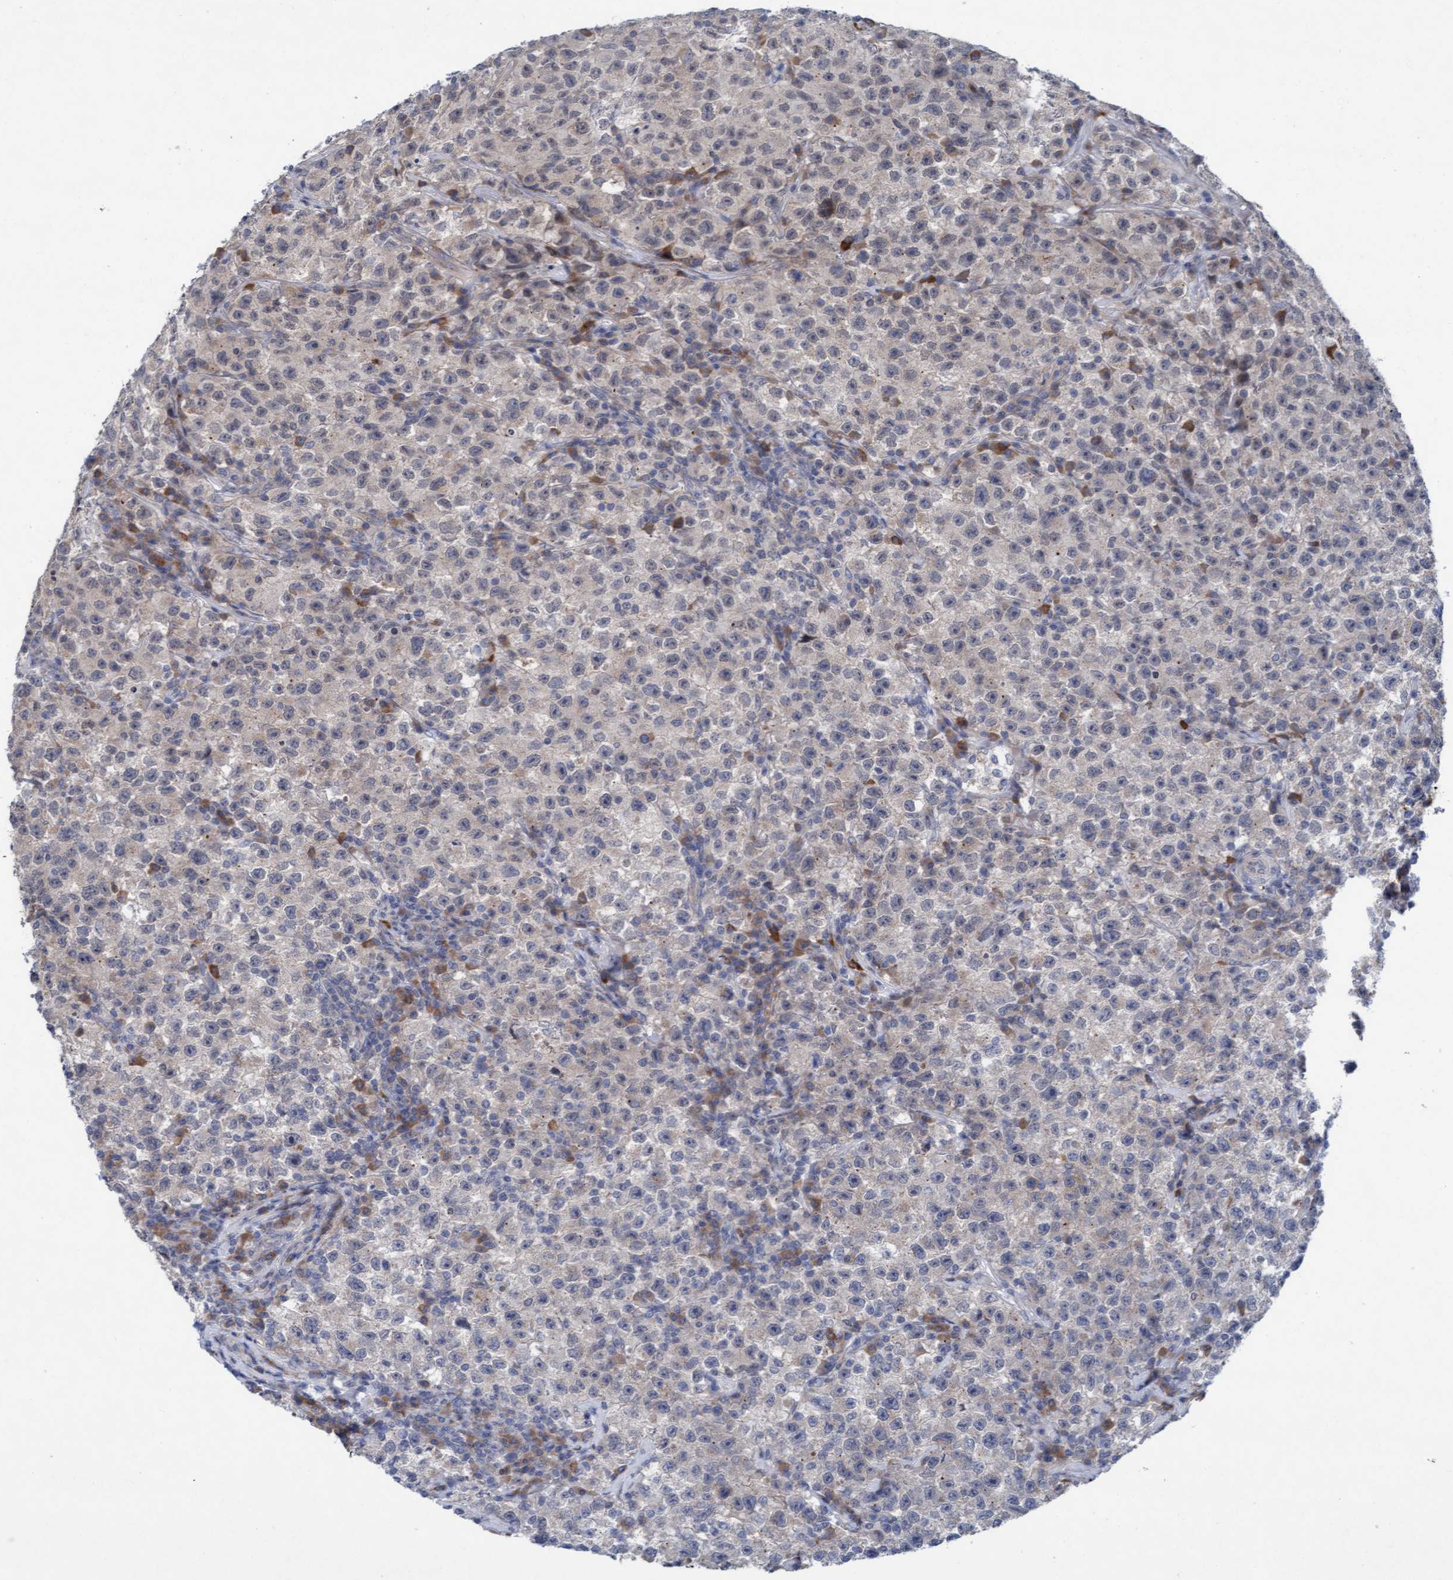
{"staining": {"intensity": "negative", "quantity": "none", "location": "none"}, "tissue": "testis cancer", "cell_type": "Tumor cells", "image_type": "cancer", "snomed": [{"axis": "morphology", "description": "Seminoma, NOS"}, {"axis": "topography", "description": "Testis"}], "caption": "The IHC photomicrograph has no significant expression in tumor cells of testis seminoma tissue. (DAB IHC, high magnification).", "gene": "PLCD1", "patient": {"sex": "male", "age": 22}}